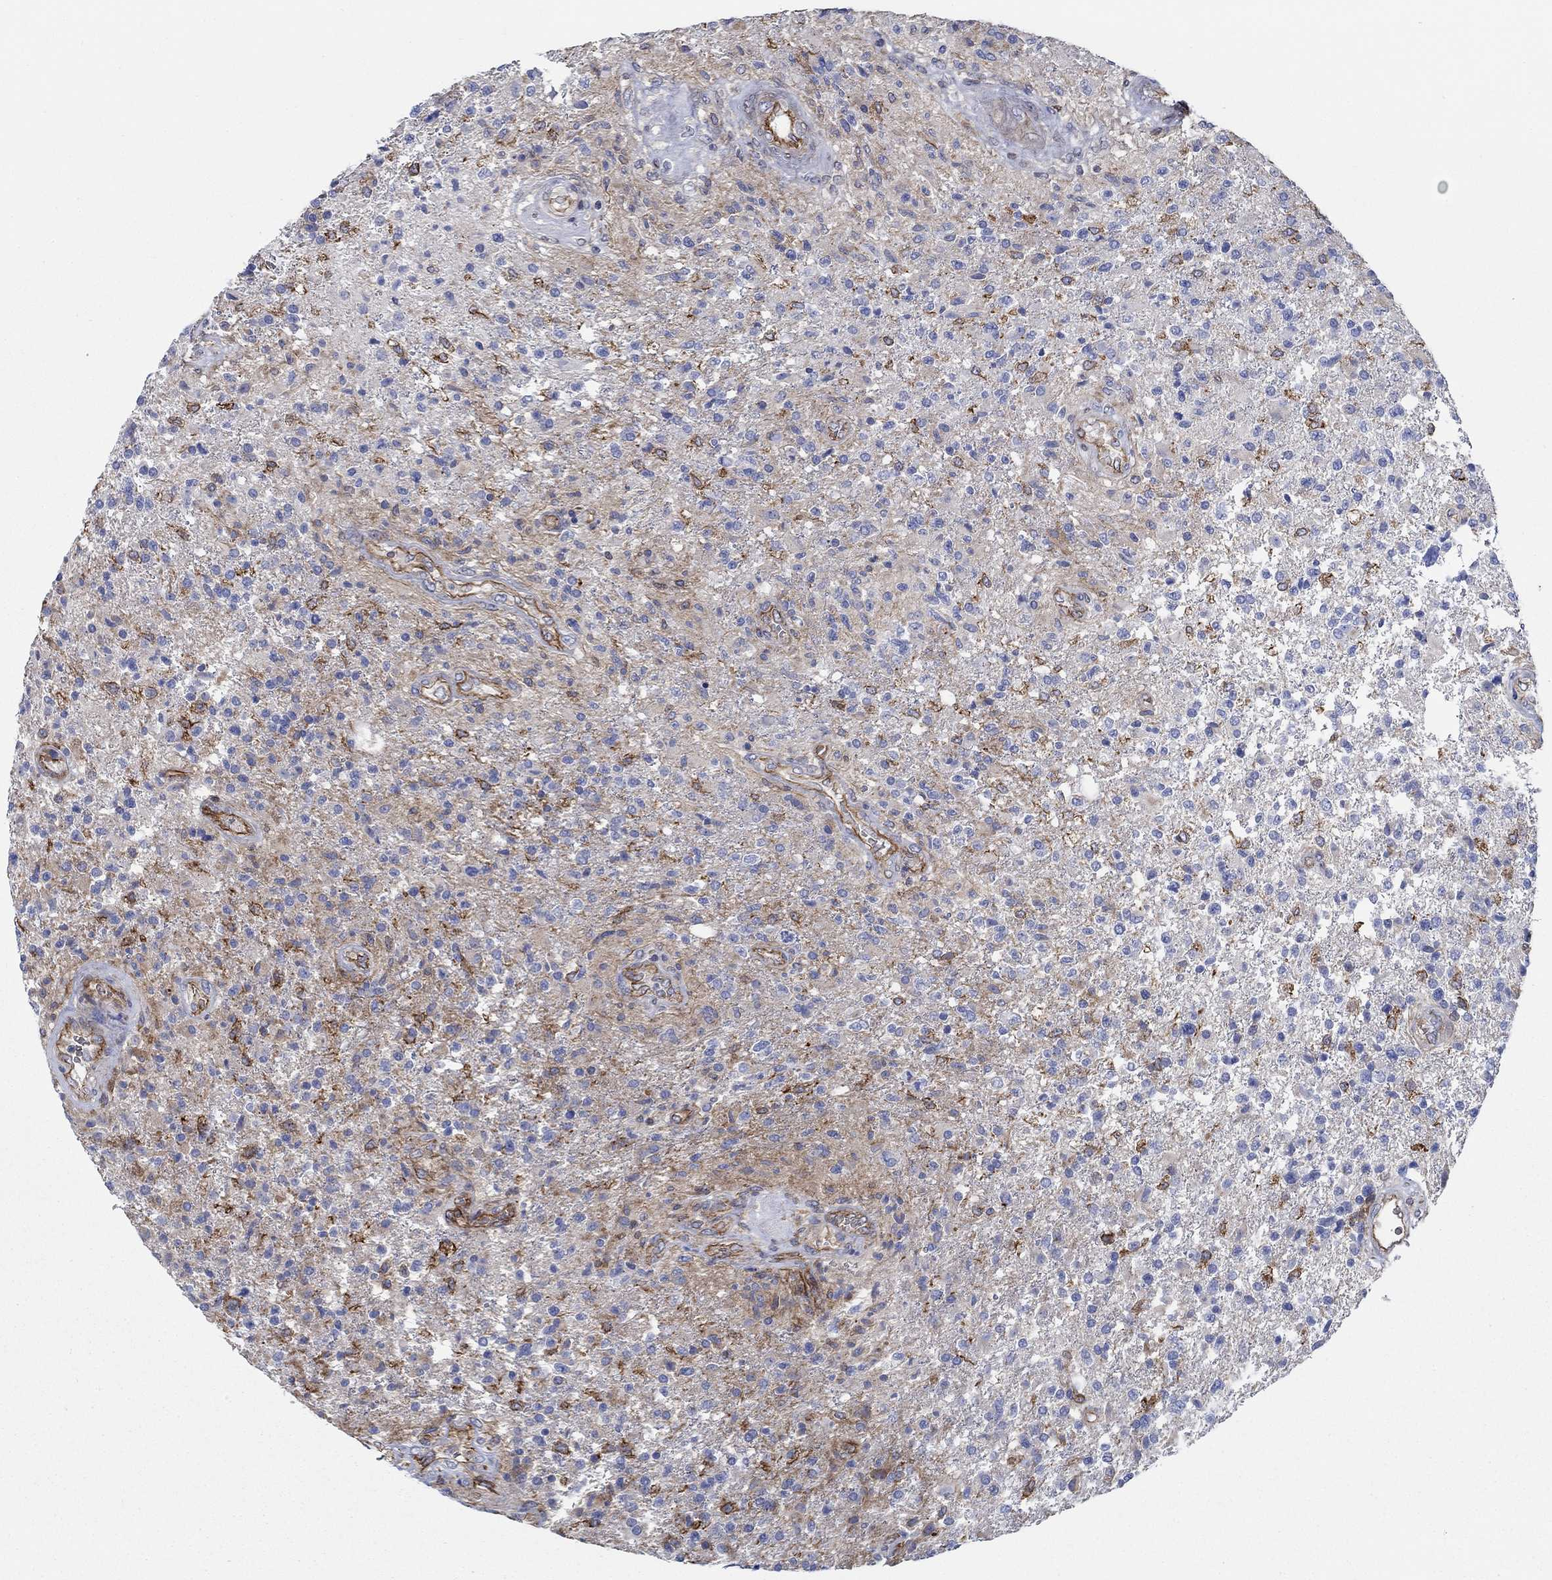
{"staining": {"intensity": "strong", "quantity": "<25%", "location": "cytoplasmic/membranous"}, "tissue": "glioma", "cell_type": "Tumor cells", "image_type": "cancer", "snomed": [{"axis": "morphology", "description": "Glioma, malignant, High grade"}, {"axis": "topography", "description": "Brain"}], "caption": "The micrograph demonstrates a brown stain indicating the presence of a protein in the cytoplasmic/membranous of tumor cells in glioma.", "gene": "FMN1", "patient": {"sex": "male", "age": 56}}